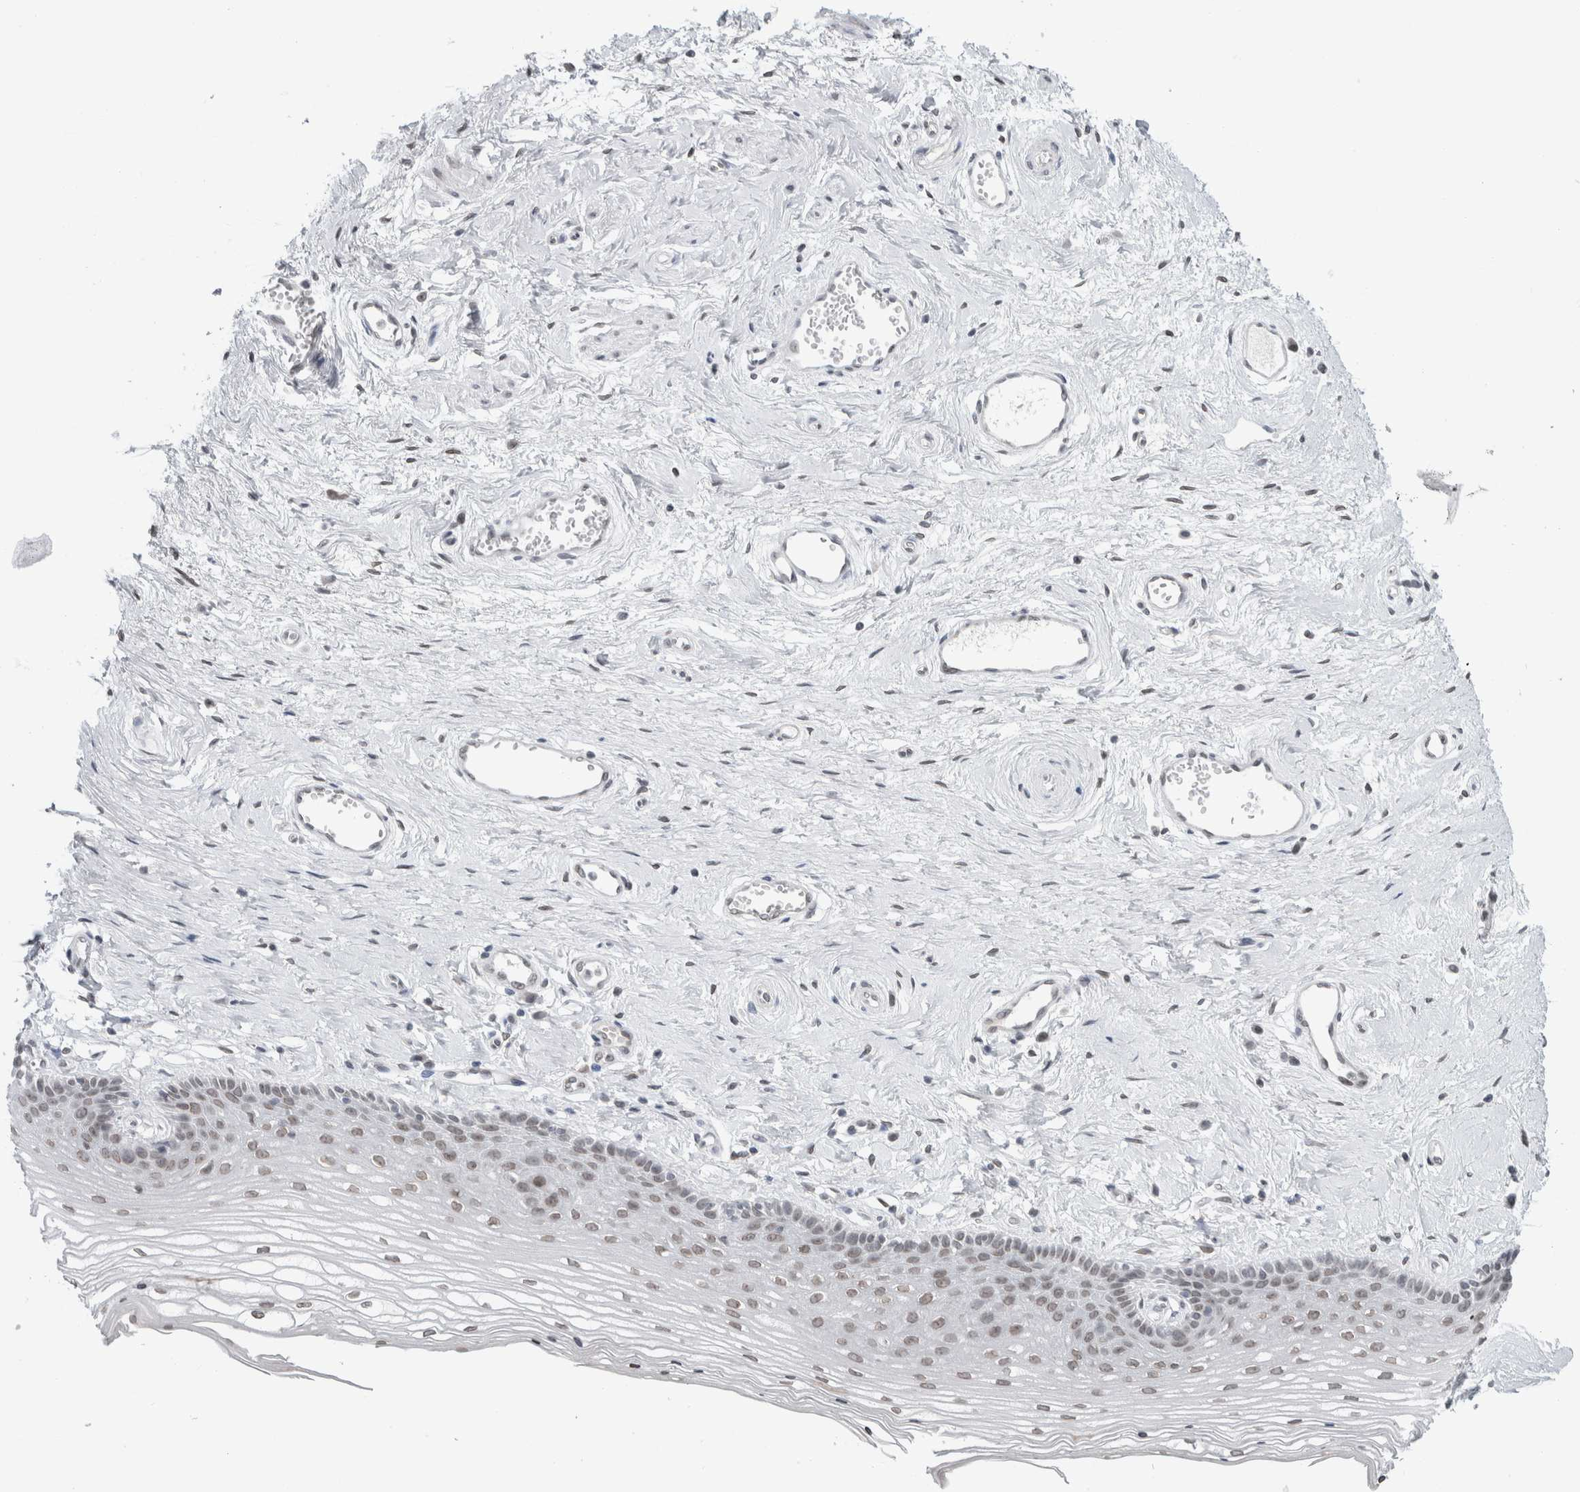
{"staining": {"intensity": "weak", "quantity": ">75%", "location": "nuclear"}, "tissue": "vagina", "cell_type": "Squamous epithelial cells", "image_type": "normal", "snomed": [{"axis": "morphology", "description": "Normal tissue, NOS"}, {"axis": "topography", "description": "Vagina"}], "caption": "Weak nuclear protein expression is identified in approximately >75% of squamous epithelial cells in vagina.", "gene": "ZNF770", "patient": {"sex": "female", "age": 46}}